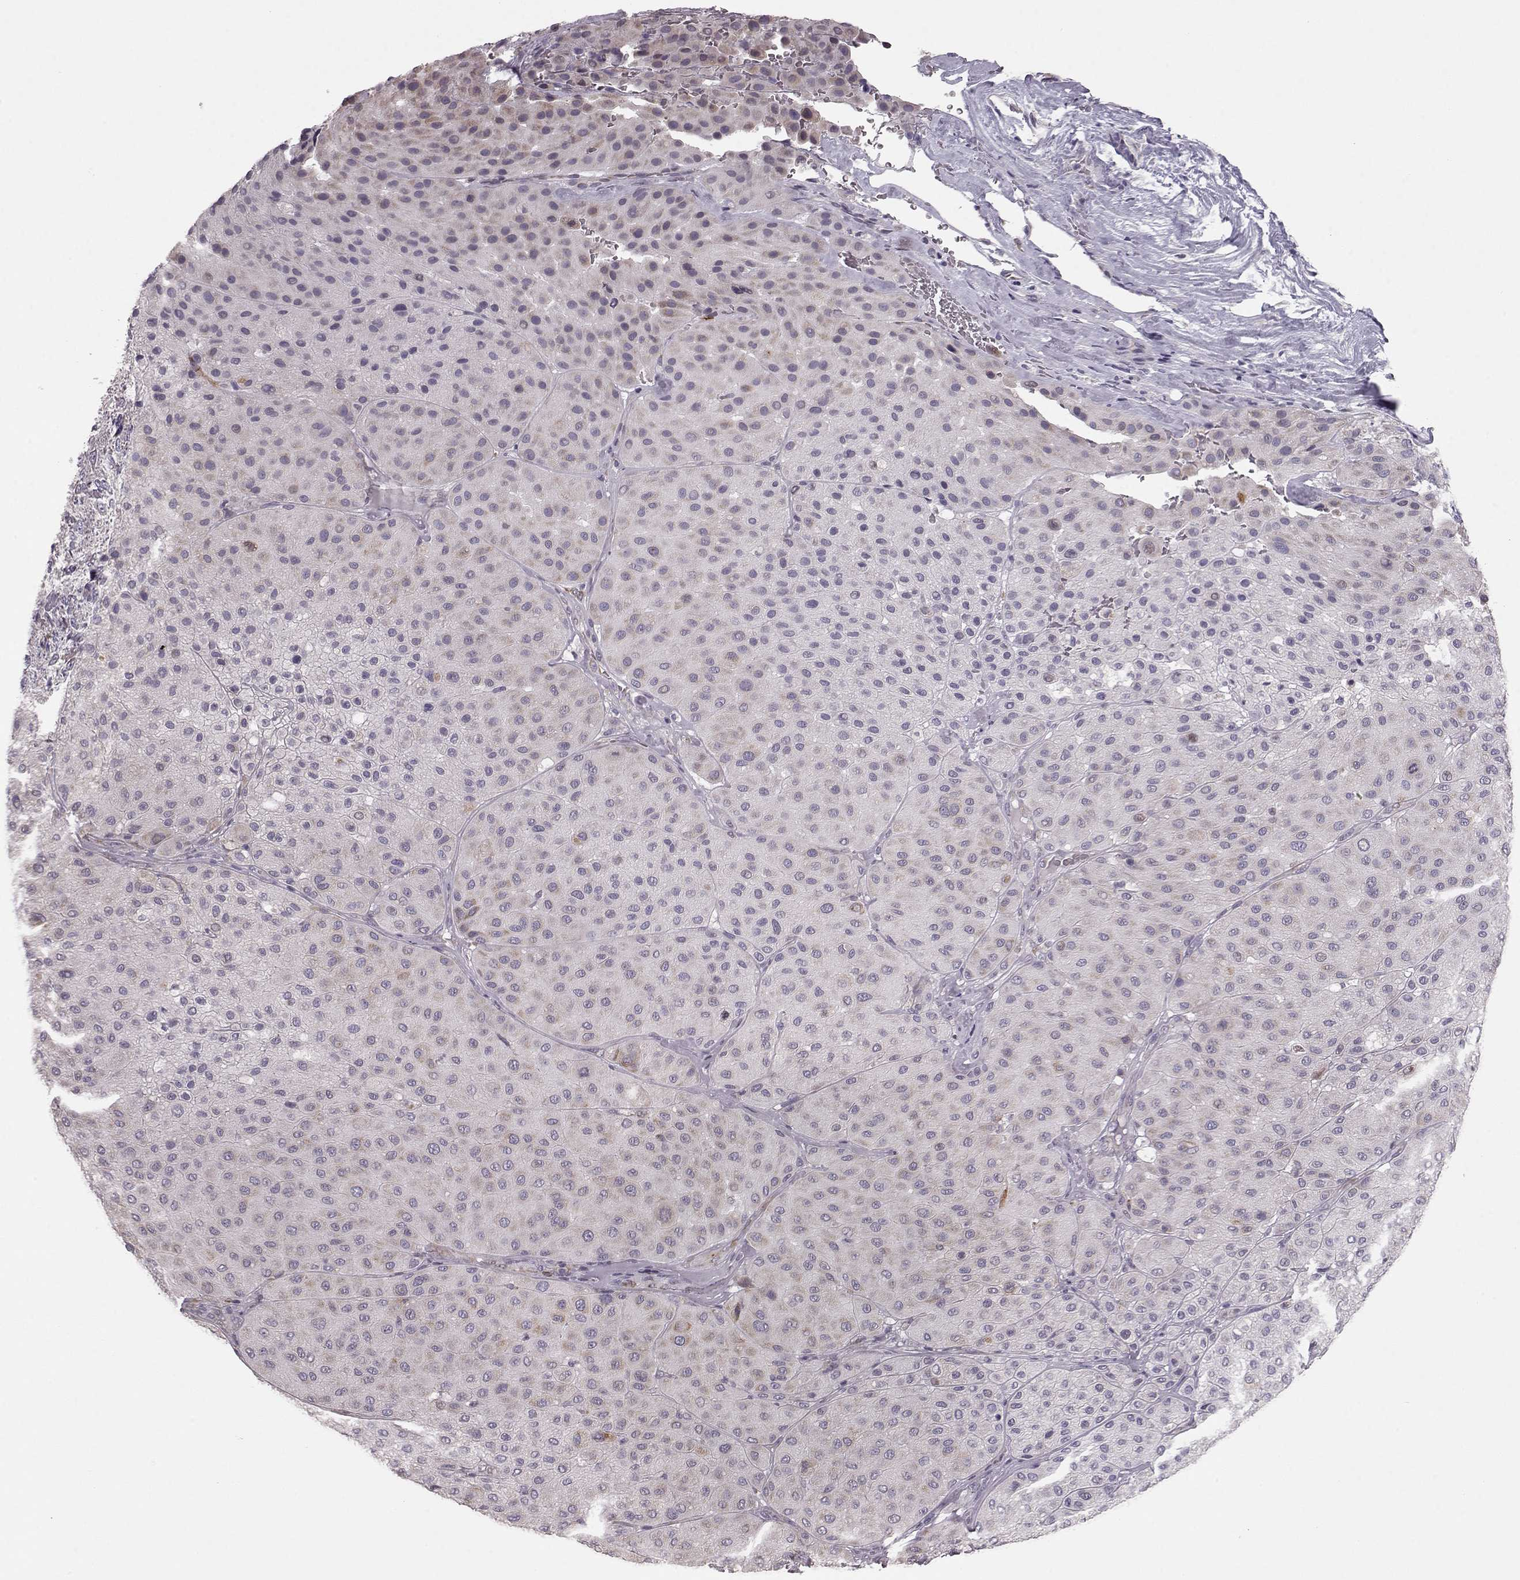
{"staining": {"intensity": "weak", "quantity": "25%-75%", "location": "cytoplasmic/membranous"}, "tissue": "melanoma", "cell_type": "Tumor cells", "image_type": "cancer", "snomed": [{"axis": "morphology", "description": "Malignant melanoma, Metastatic site"}, {"axis": "topography", "description": "Smooth muscle"}], "caption": "This micrograph displays immunohistochemistry (IHC) staining of human melanoma, with low weak cytoplasmic/membranous positivity in approximately 25%-75% of tumor cells.", "gene": "ELOVL5", "patient": {"sex": "male", "age": 41}}